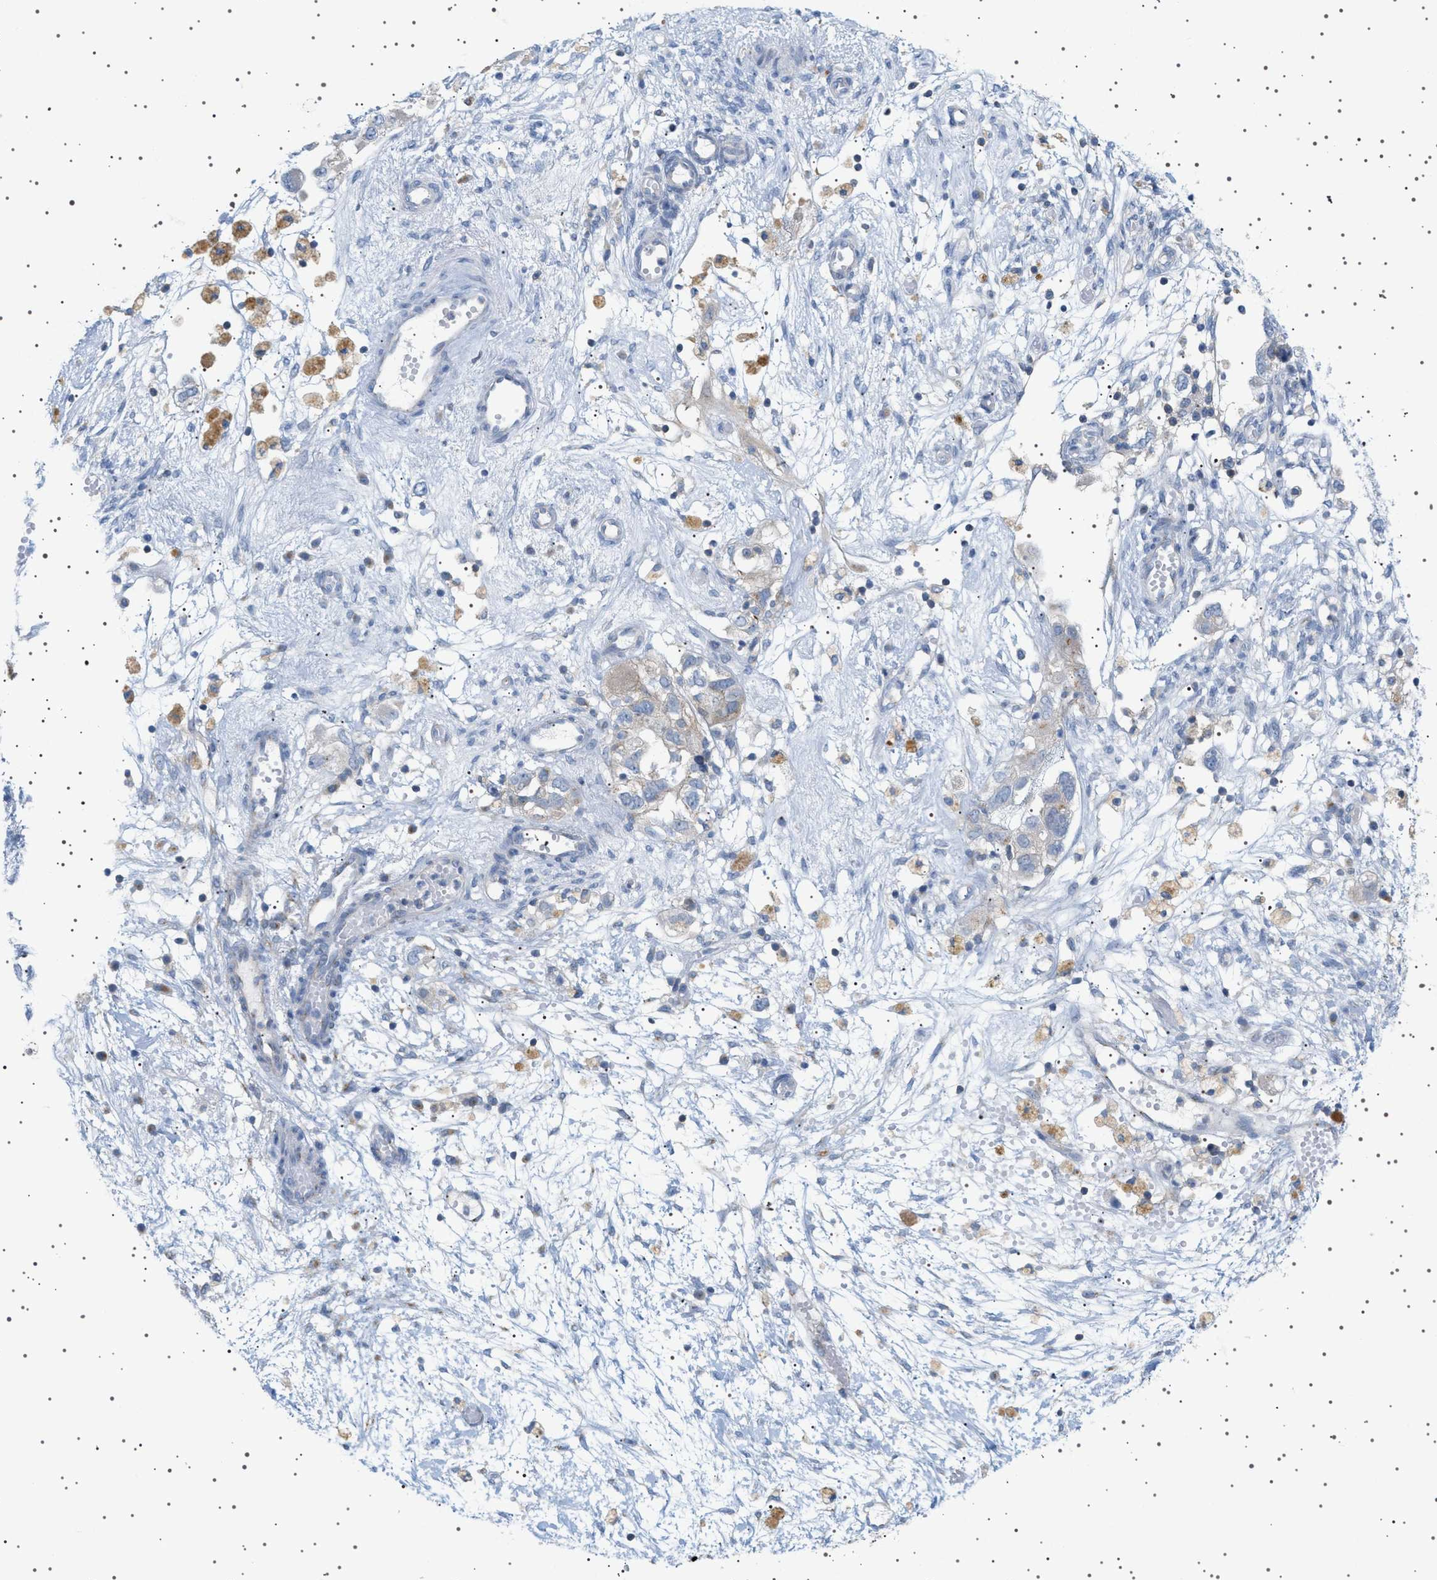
{"staining": {"intensity": "negative", "quantity": "none", "location": "none"}, "tissue": "ovarian cancer", "cell_type": "Tumor cells", "image_type": "cancer", "snomed": [{"axis": "morphology", "description": "Carcinoma, NOS"}, {"axis": "morphology", "description": "Cystadenocarcinoma, serous, NOS"}, {"axis": "topography", "description": "Ovary"}], "caption": "Tumor cells show no significant positivity in ovarian cancer.", "gene": "ADCY10", "patient": {"sex": "female", "age": 69}}